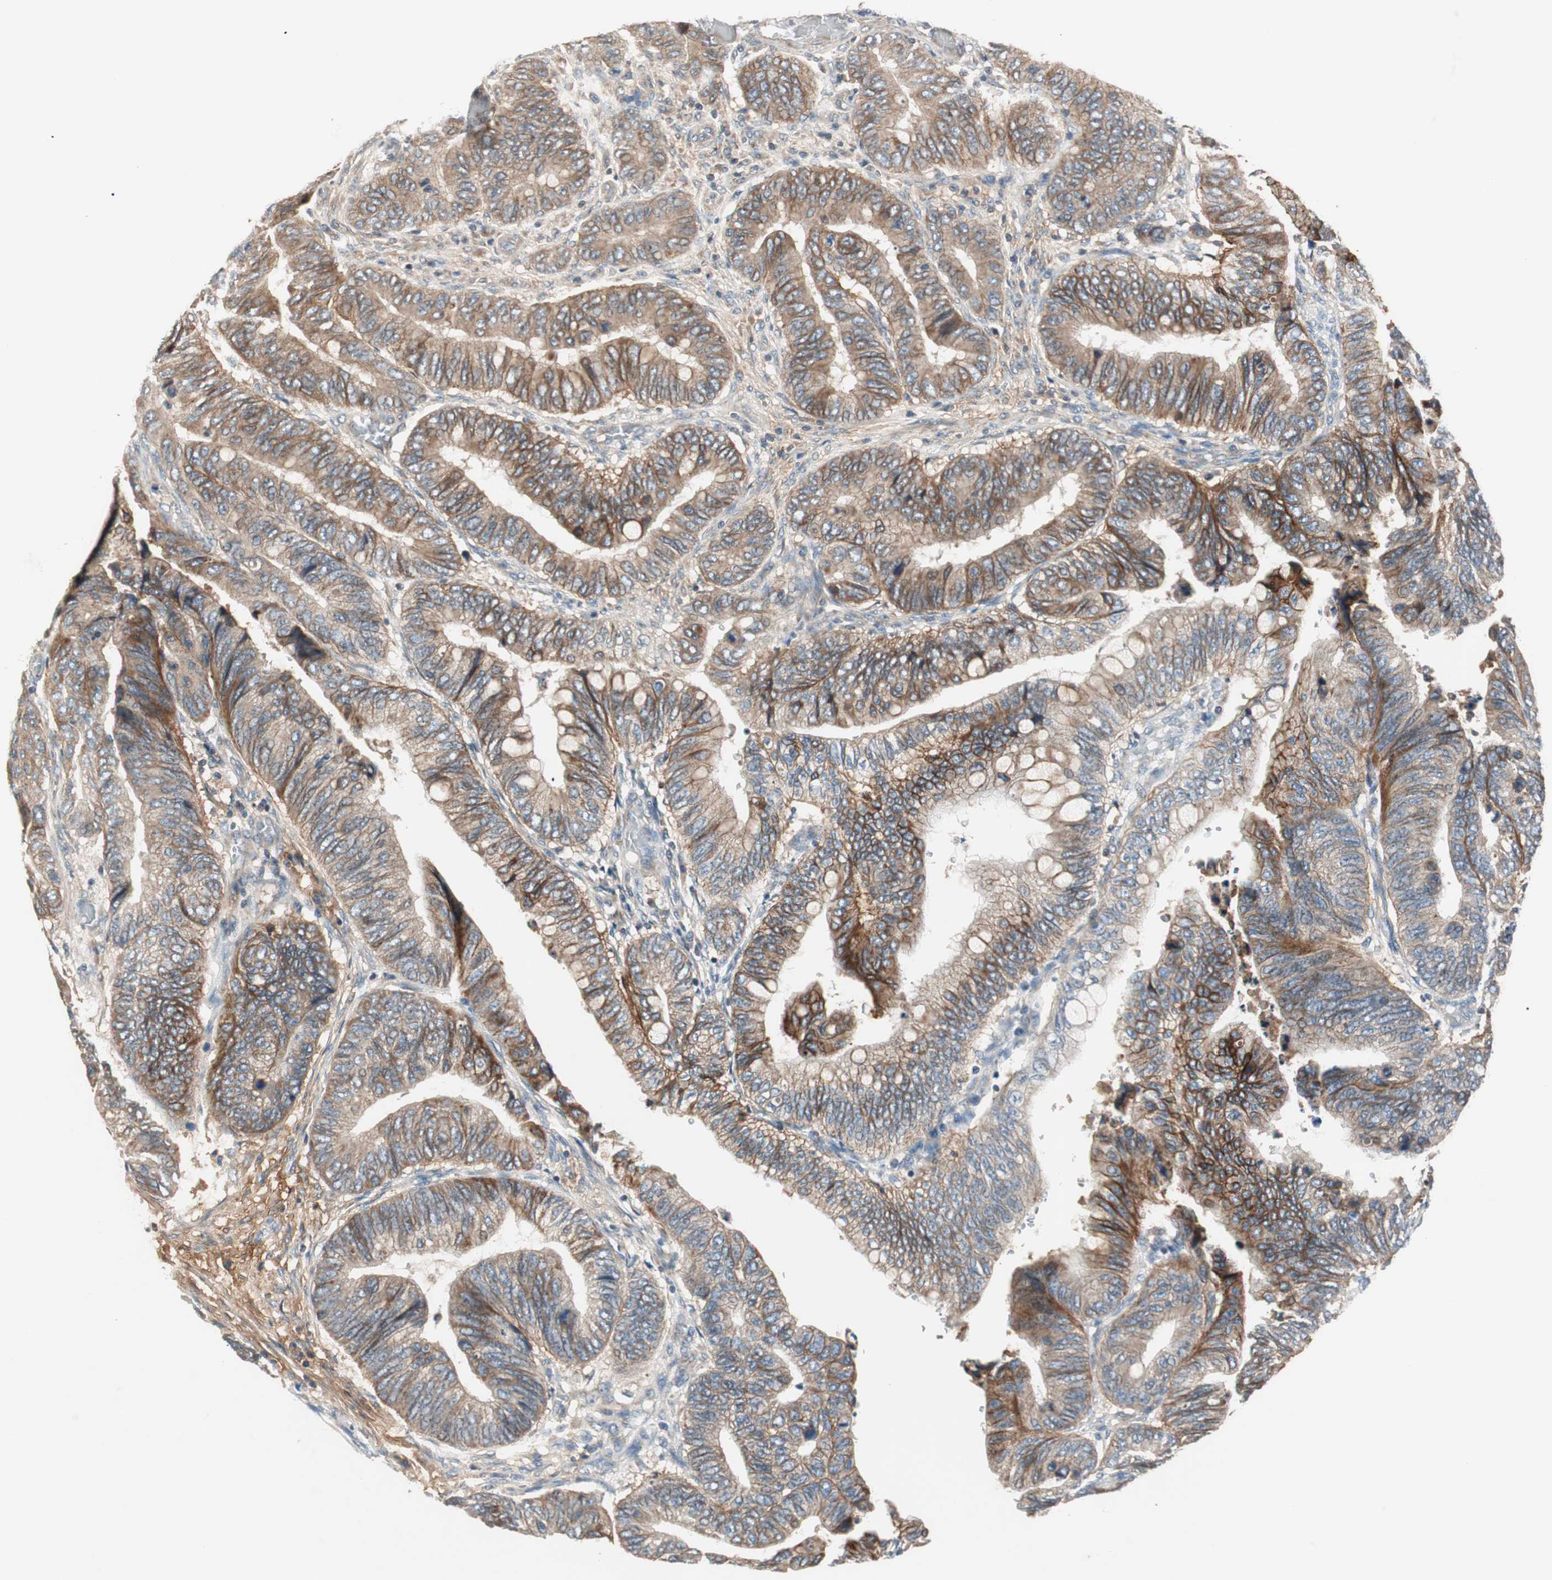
{"staining": {"intensity": "moderate", "quantity": ">75%", "location": "cytoplasmic/membranous"}, "tissue": "colorectal cancer", "cell_type": "Tumor cells", "image_type": "cancer", "snomed": [{"axis": "morphology", "description": "Normal tissue, NOS"}, {"axis": "morphology", "description": "Adenocarcinoma, NOS"}, {"axis": "topography", "description": "Rectum"}, {"axis": "topography", "description": "Peripheral nerve tissue"}], "caption": "High-magnification brightfield microscopy of colorectal adenocarcinoma stained with DAB (brown) and counterstained with hematoxylin (blue). tumor cells exhibit moderate cytoplasmic/membranous staining is present in about>75% of cells.", "gene": "HPN", "patient": {"sex": "male", "age": 92}}